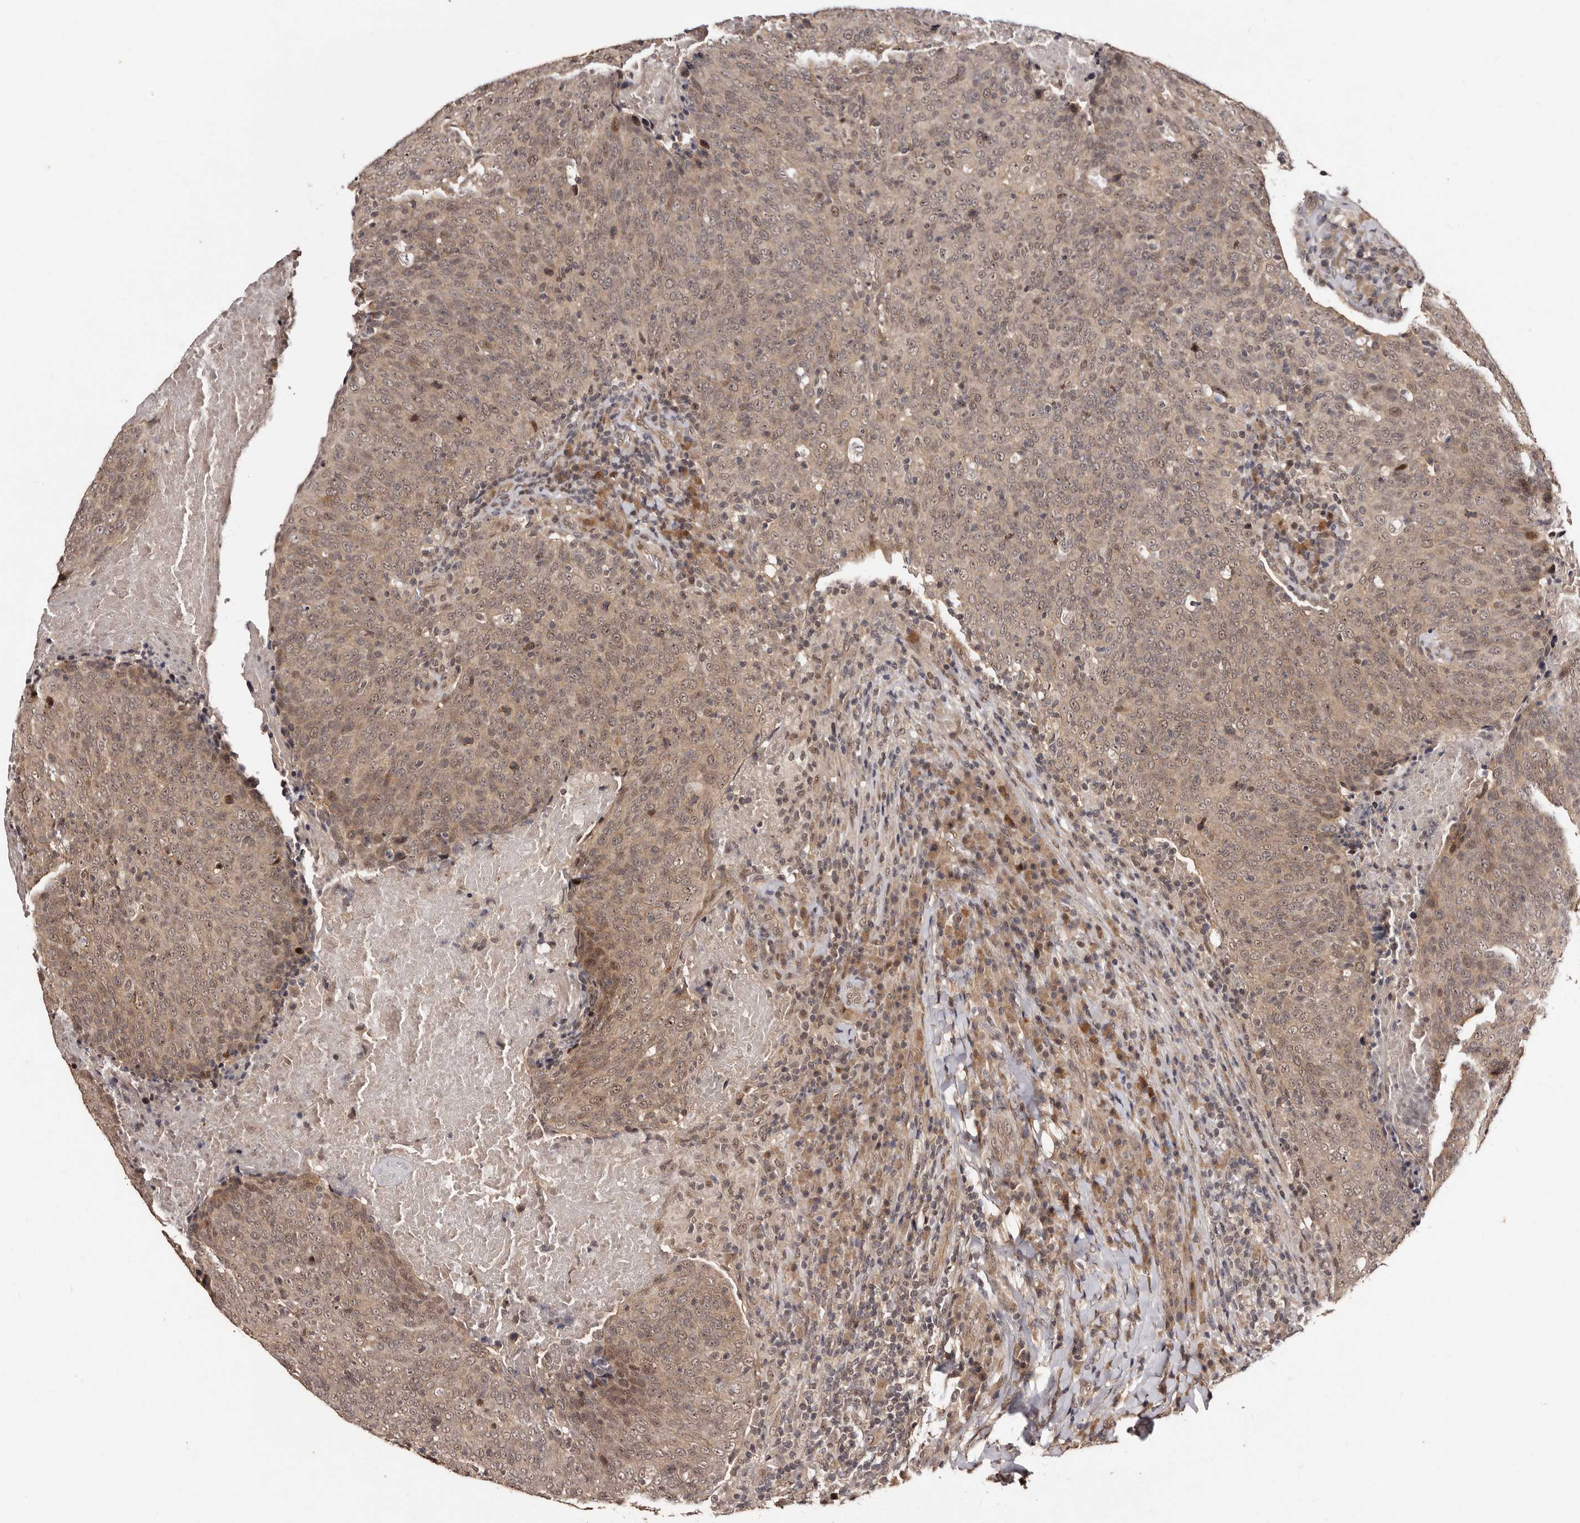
{"staining": {"intensity": "moderate", "quantity": ">75%", "location": "cytoplasmic/membranous,nuclear"}, "tissue": "head and neck cancer", "cell_type": "Tumor cells", "image_type": "cancer", "snomed": [{"axis": "morphology", "description": "Squamous cell carcinoma, NOS"}, {"axis": "morphology", "description": "Squamous cell carcinoma, metastatic, NOS"}, {"axis": "topography", "description": "Lymph node"}, {"axis": "topography", "description": "Head-Neck"}], "caption": "The immunohistochemical stain labels moderate cytoplasmic/membranous and nuclear positivity in tumor cells of head and neck cancer (squamous cell carcinoma) tissue. The staining is performed using DAB brown chromogen to label protein expression. The nuclei are counter-stained blue using hematoxylin.", "gene": "TBC1D22B", "patient": {"sex": "male", "age": 62}}